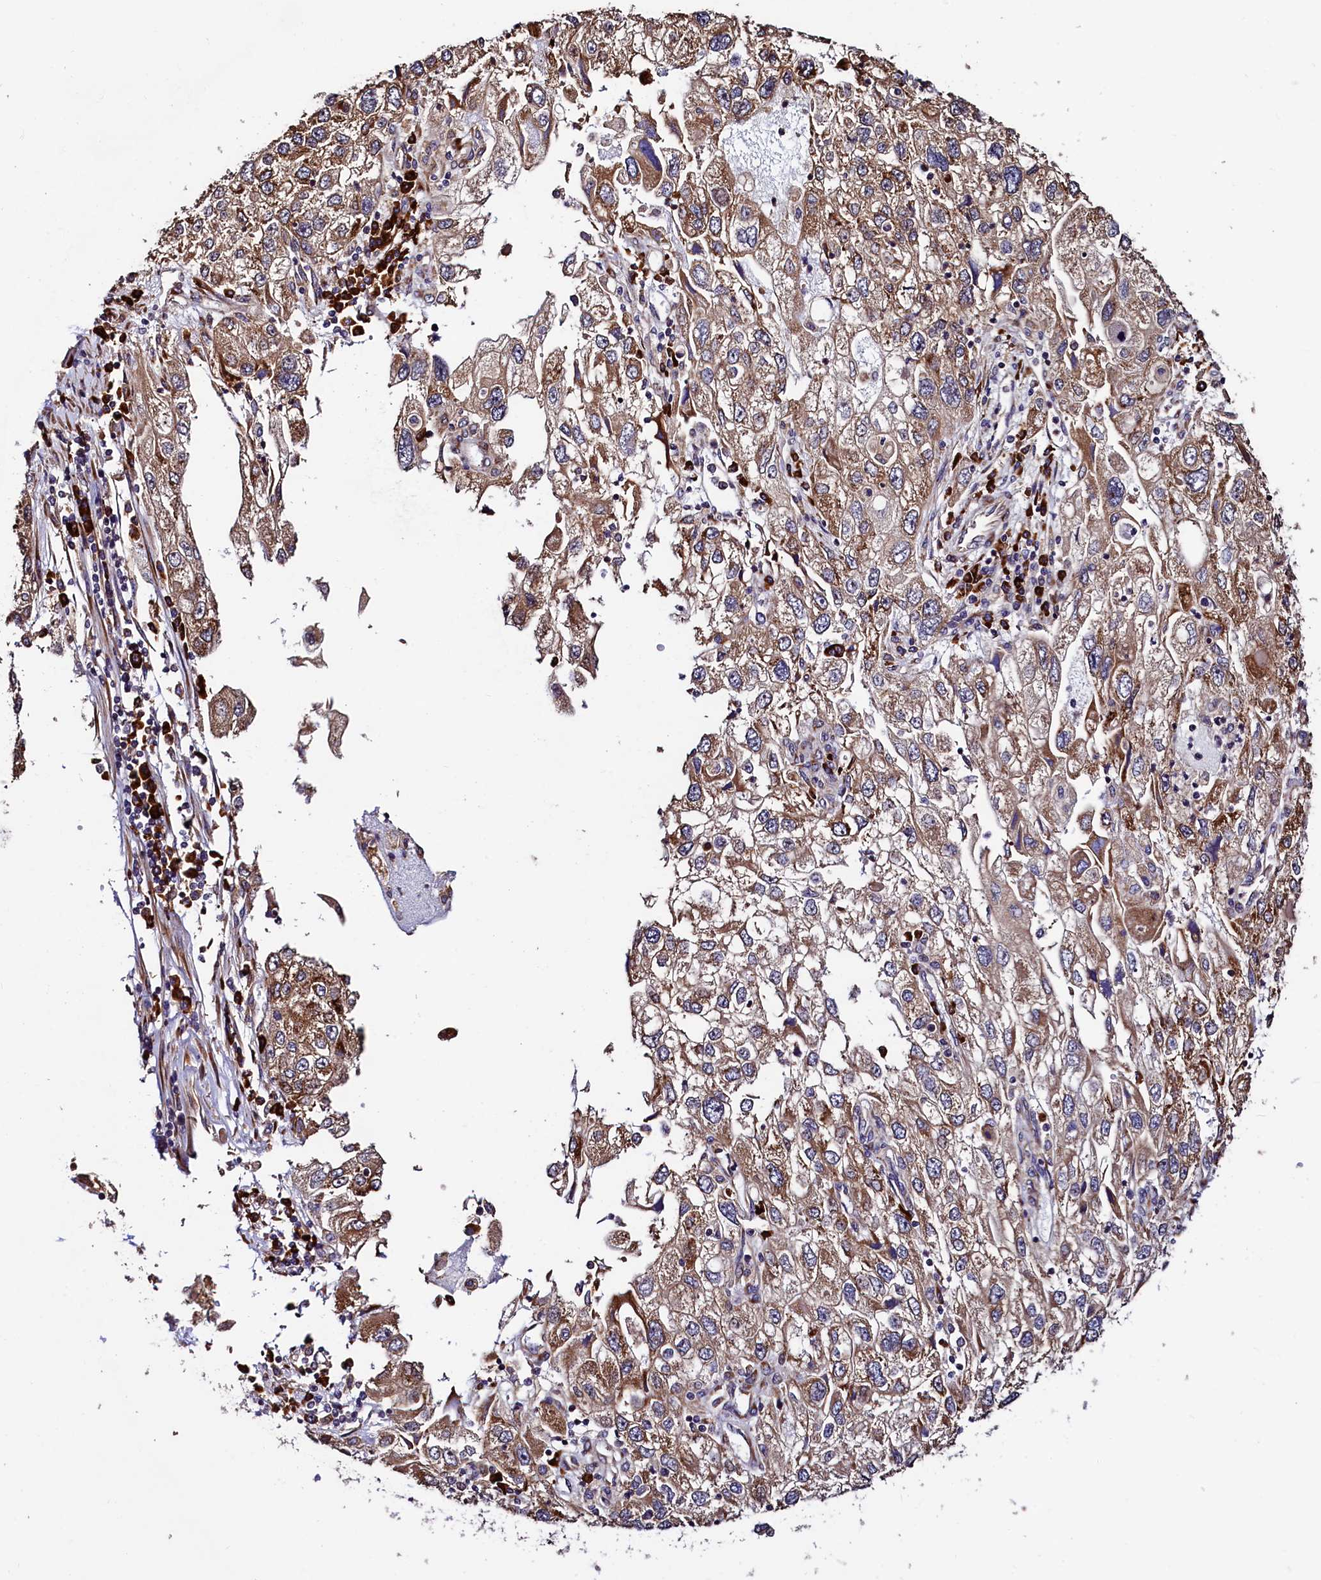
{"staining": {"intensity": "moderate", "quantity": ">75%", "location": "cytoplasmic/membranous"}, "tissue": "endometrial cancer", "cell_type": "Tumor cells", "image_type": "cancer", "snomed": [{"axis": "morphology", "description": "Adenocarcinoma, NOS"}, {"axis": "topography", "description": "Endometrium"}], "caption": "Endometrial adenocarcinoma stained for a protein shows moderate cytoplasmic/membranous positivity in tumor cells.", "gene": "C5orf15", "patient": {"sex": "female", "age": 49}}